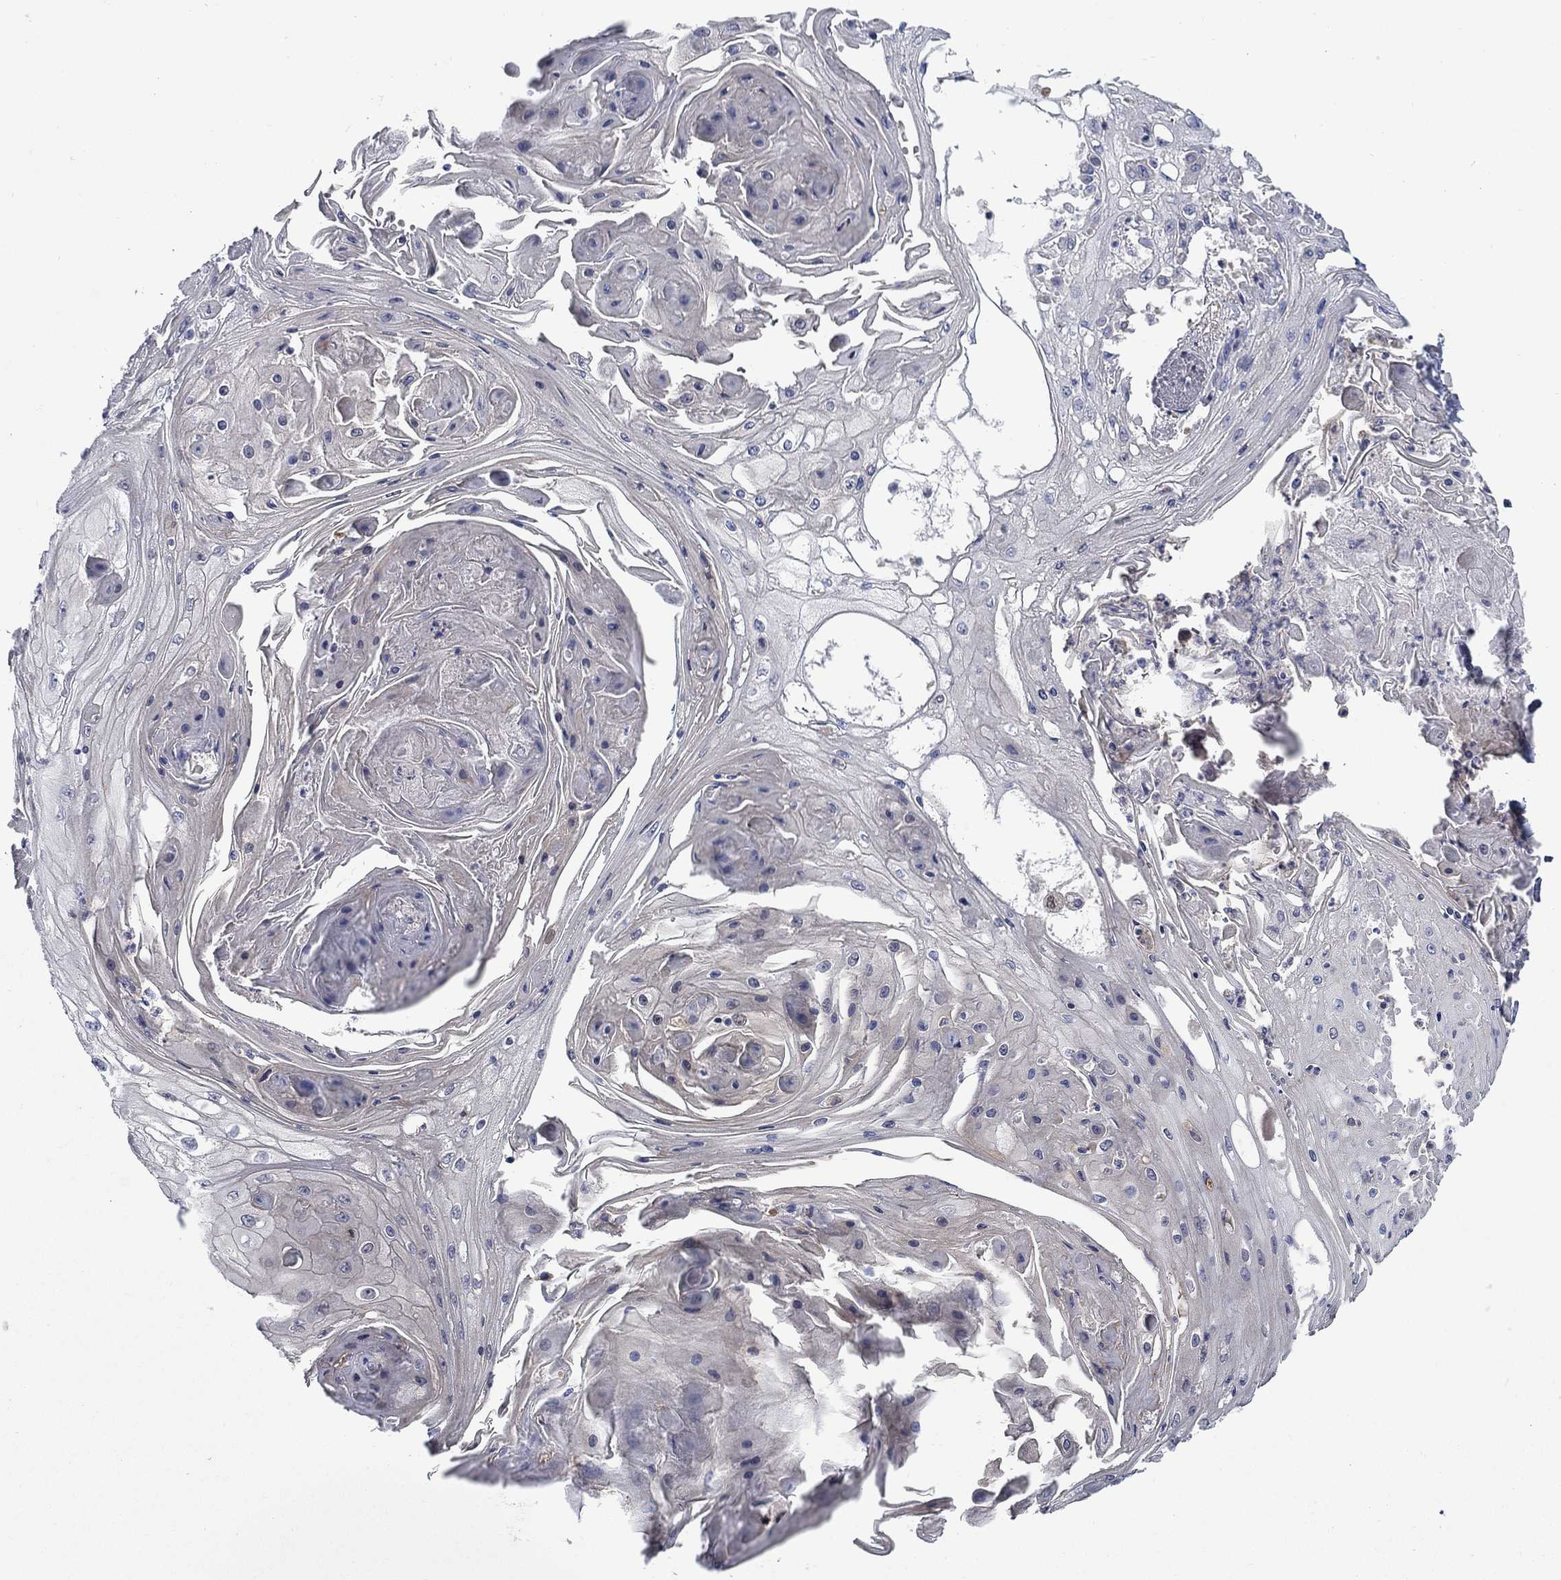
{"staining": {"intensity": "negative", "quantity": "none", "location": "none"}, "tissue": "skin cancer", "cell_type": "Tumor cells", "image_type": "cancer", "snomed": [{"axis": "morphology", "description": "Squamous cell carcinoma, NOS"}, {"axis": "topography", "description": "Skin"}], "caption": "Photomicrograph shows no protein staining in tumor cells of skin squamous cell carcinoma tissue.", "gene": "PDZD2", "patient": {"sex": "male", "age": 70}}